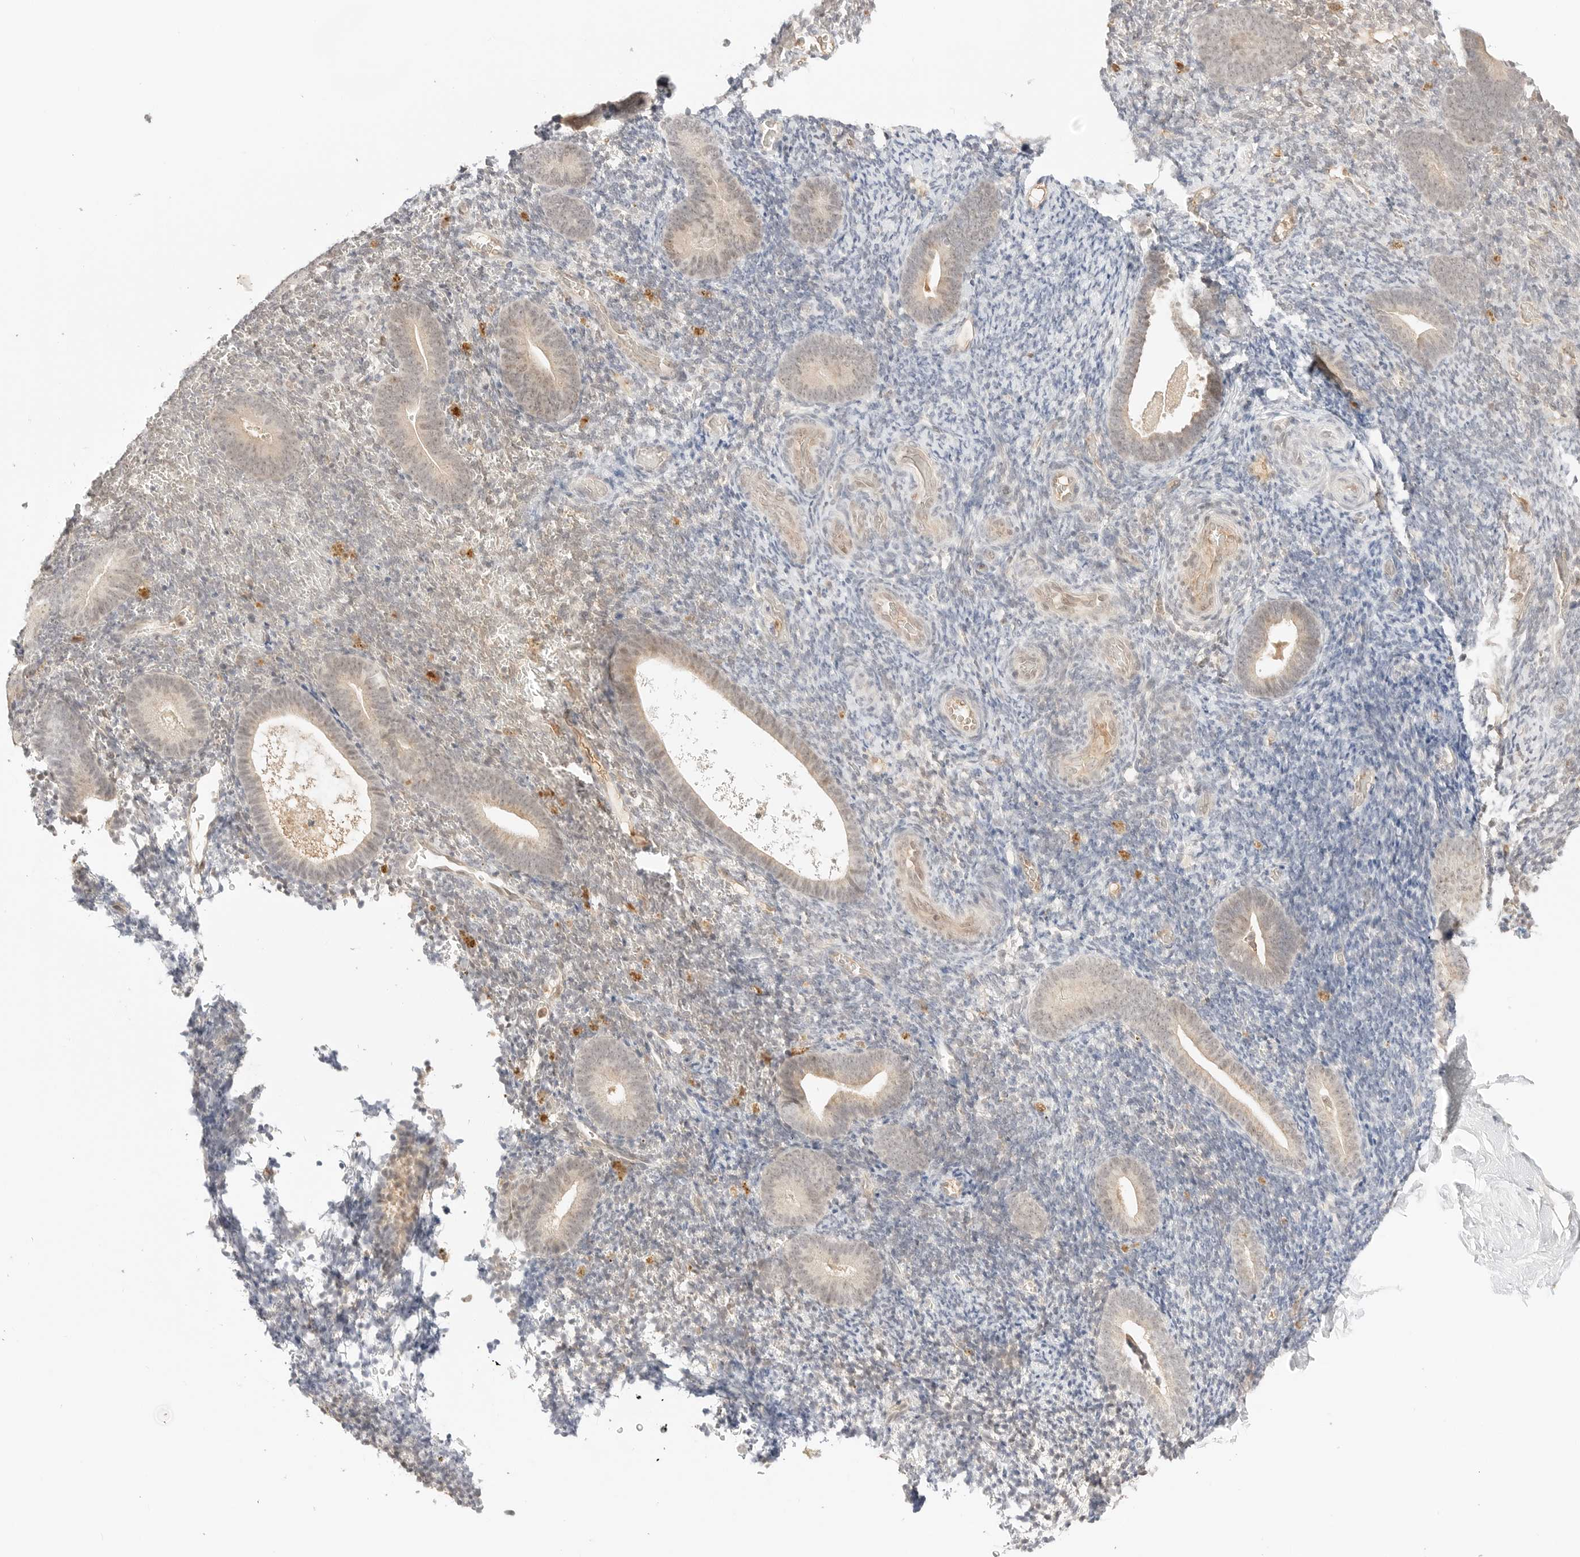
{"staining": {"intensity": "negative", "quantity": "none", "location": "none"}, "tissue": "endometrium", "cell_type": "Cells in endometrial stroma", "image_type": "normal", "snomed": [{"axis": "morphology", "description": "Normal tissue, NOS"}, {"axis": "topography", "description": "Endometrium"}], "caption": "Immunohistochemistry (IHC) of benign endometrium exhibits no positivity in cells in endometrial stroma.", "gene": "RPS6KL1", "patient": {"sex": "female", "age": 51}}